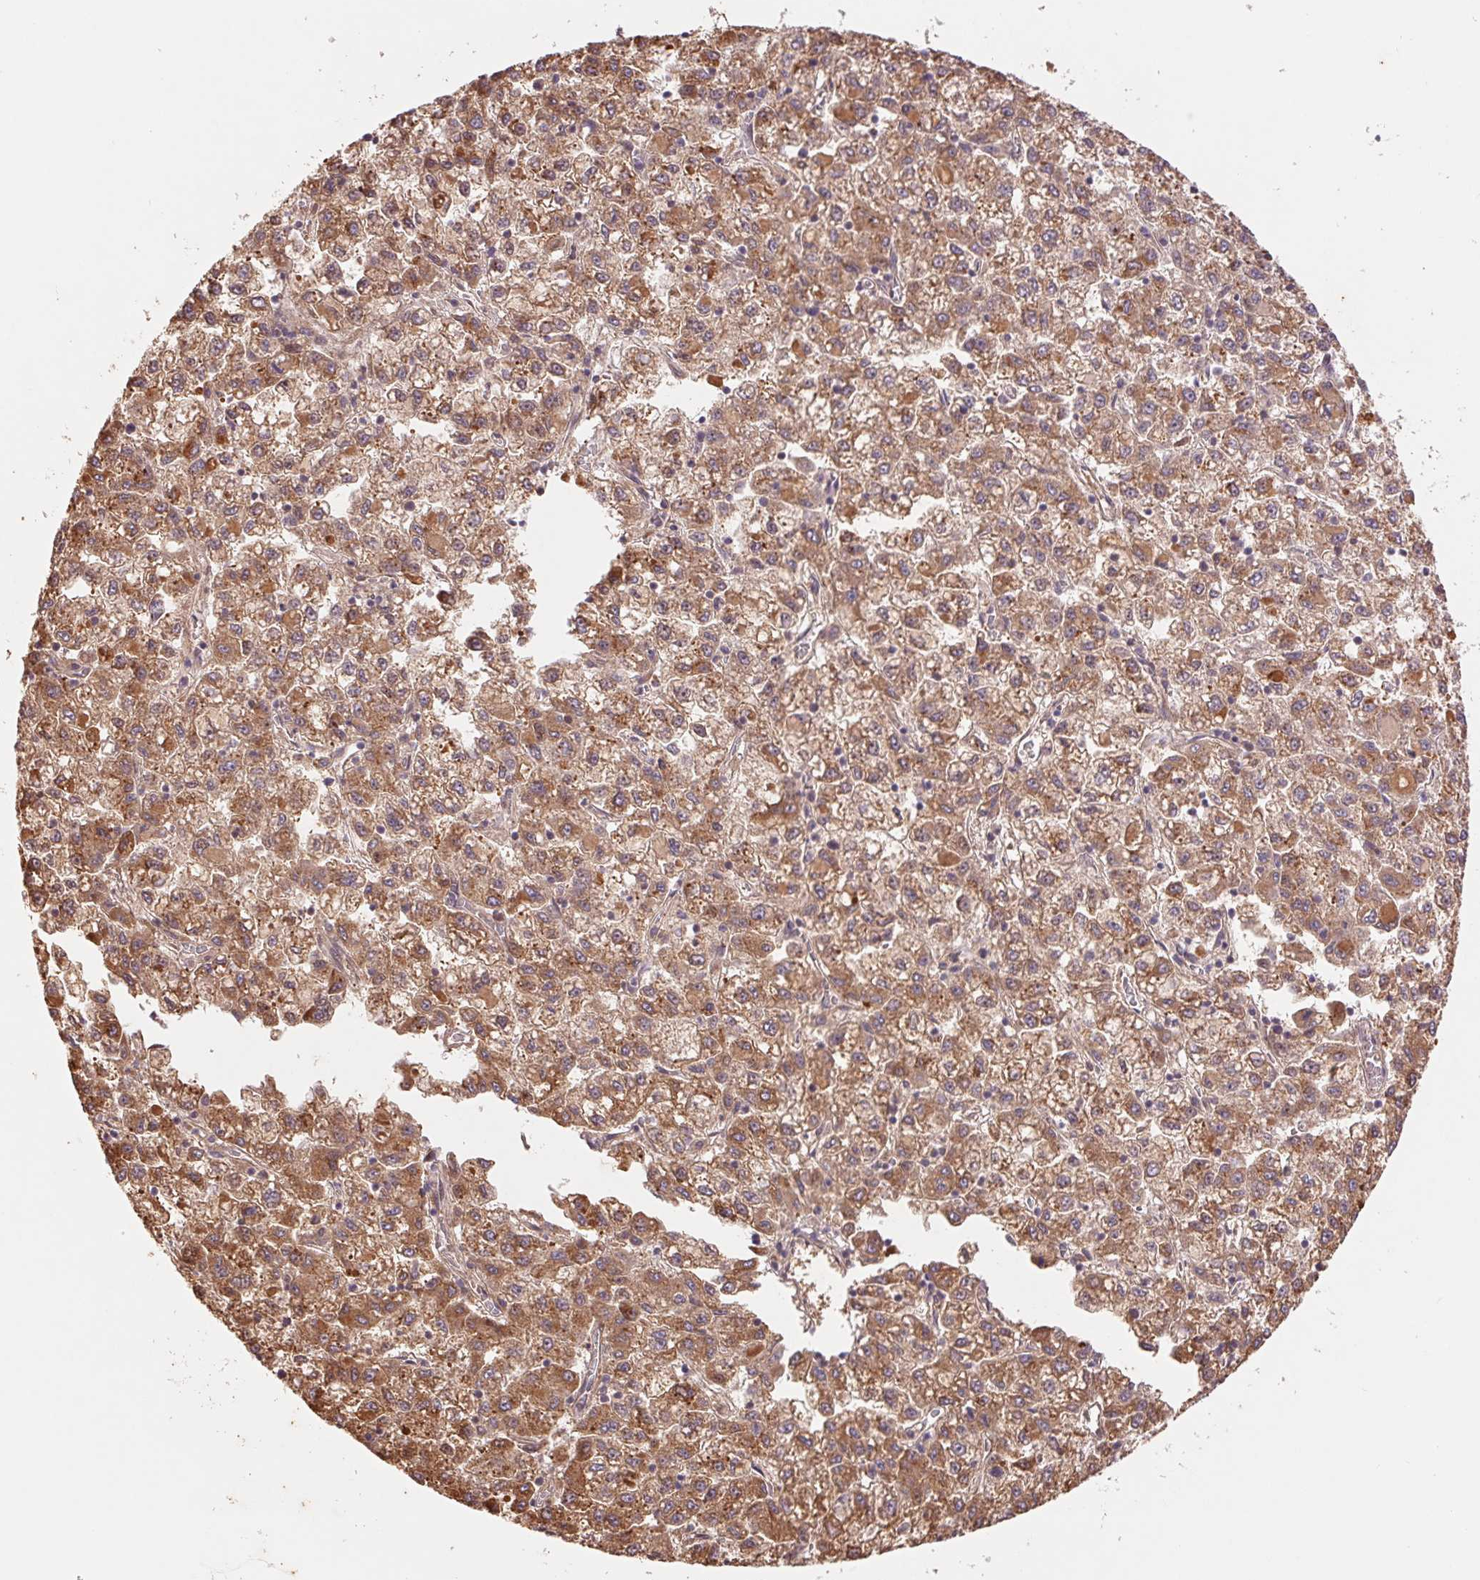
{"staining": {"intensity": "moderate", "quantity": ">75%", "location": "cytoplasmic/membranous"}, "tissue": "liver cancer", "cell_type": "Tumor cells", "image_type": "cancer", "snomed": [{"axis": "morphology", "description": "Carcinoma, Hepatocellular, NOS"}, {"axis": "topography", "description": "Liver"}], "caption": "The photomicrograph exhibits staining of hepatocellular carcinoma (liver), revealing moderate cytoplasmic/membranous protein staining (brown color) within tumor cells.", "gene": "RRM1", "patient": {"sex": "male", "age": 40}}